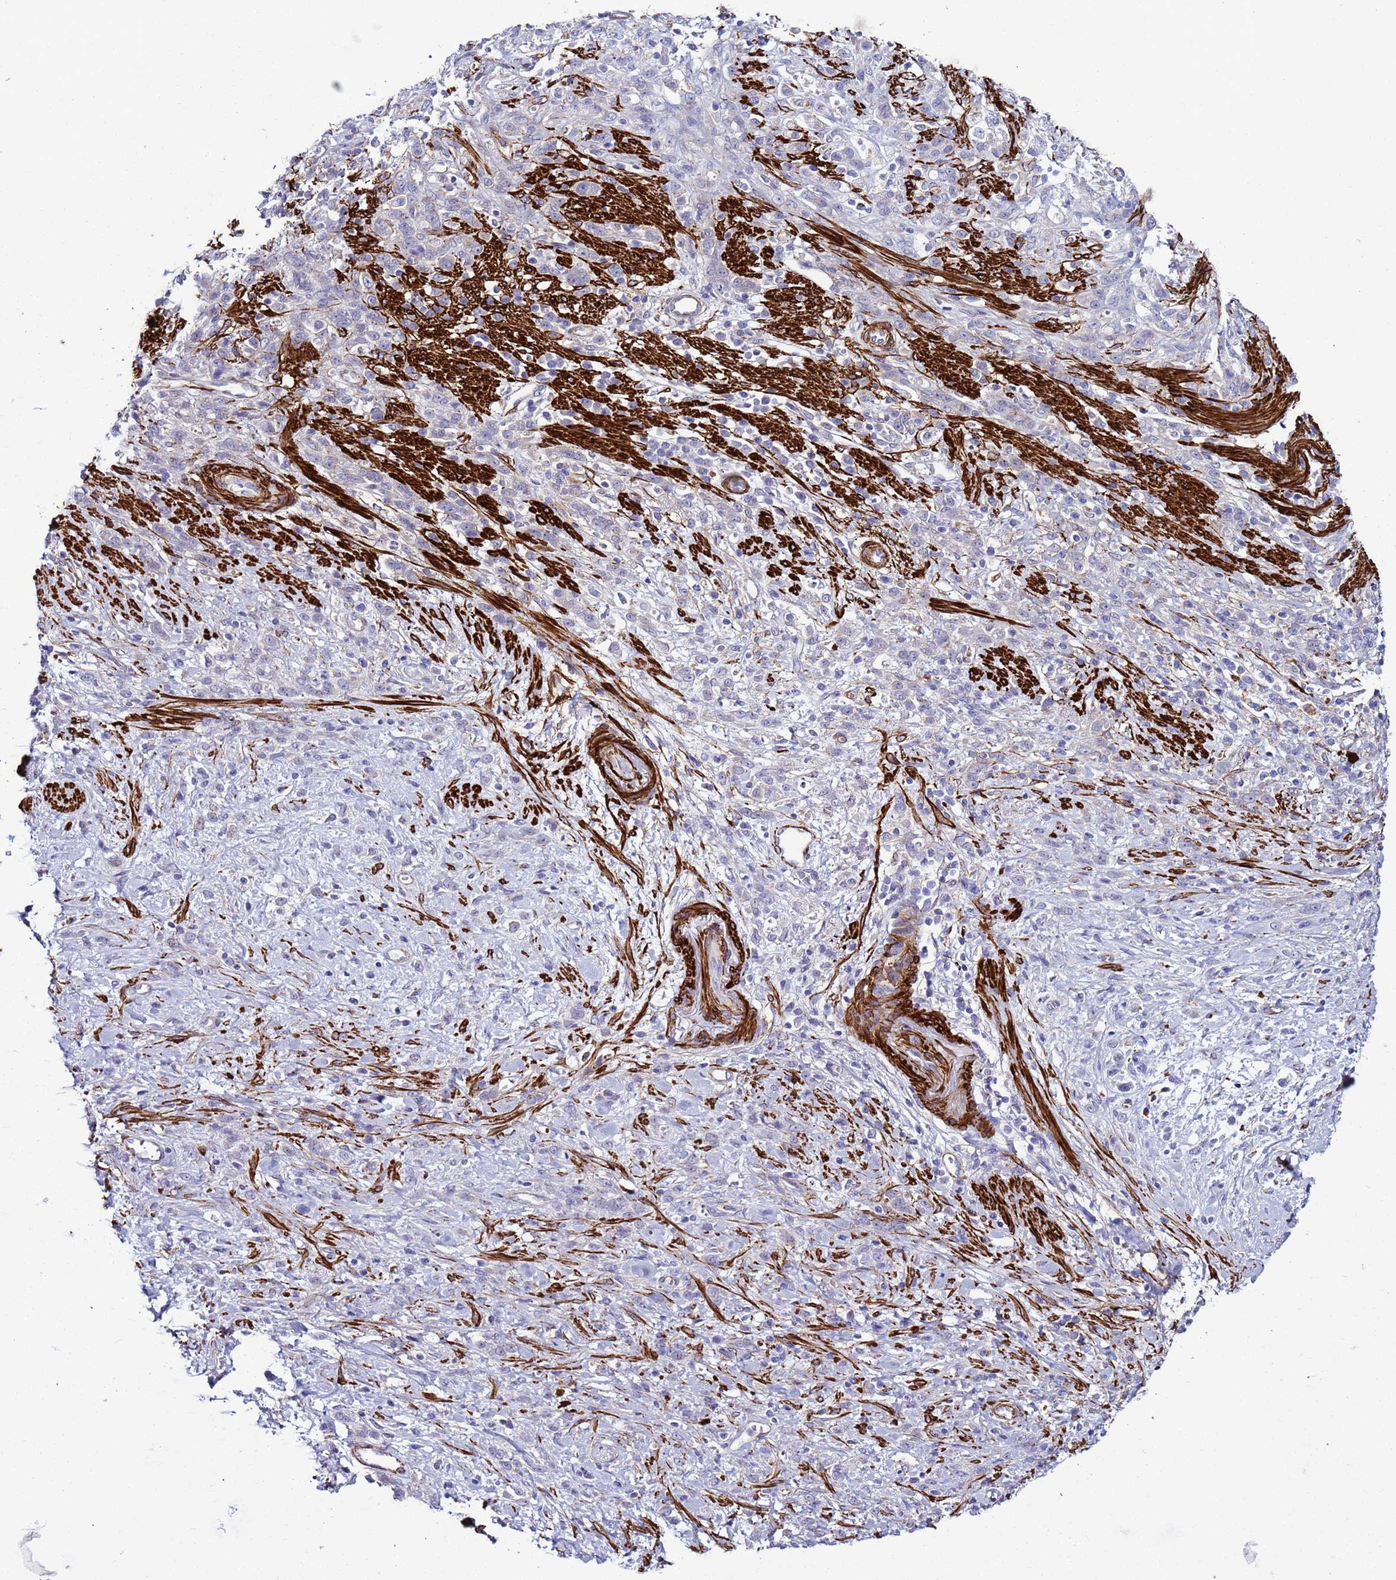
{"staining": {"intensity": "negative", "quantity": "none", "location": "none"}, "tissue": "stomach cancer", "cell_type": "Tumor cells", "image_type": "cancer", "snomed": [{"axis": "morphology", "description": "Adenocarcinoma, NOS"}, {"axis": "topography", "description": "Stomach"}], "caption": "IHC histopathology image of human stomach adenocarcinoma stained for a protein (brown), which exhibits no expression in tumor cells.", "gene": "RABL2B", "patient": {"sex": "female", "age": 60}}